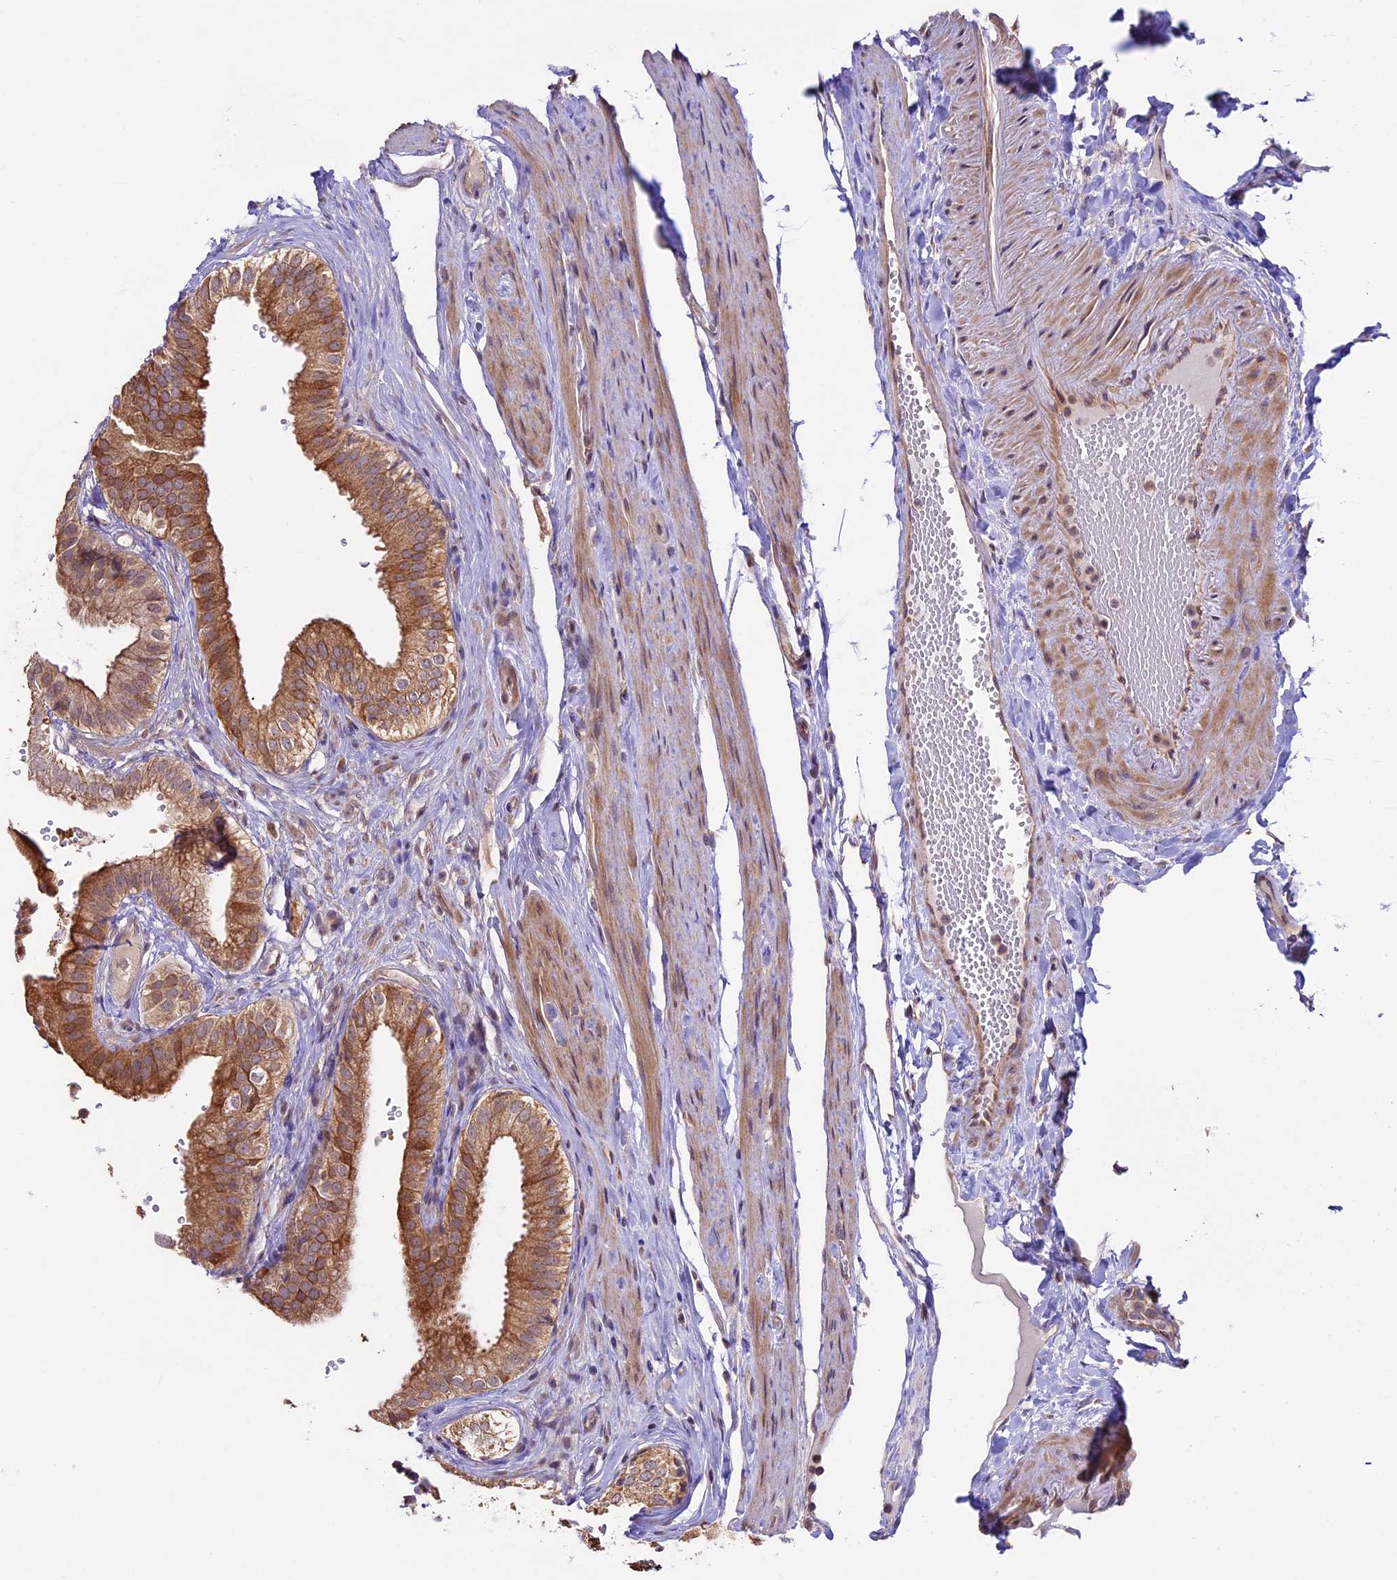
{"staining": {"intensity": "strong", "quantity": ">75%", "location": "cytoplasmic/membranous"}, "tissue": "gallbladder", "cell_type": "Glandular cells", "image_type": "normal", "snomed": [{"axis": "morphology", "description": "Normal tissue, NOS"}, {"axis": "topography", "description": "Gallbladder"}], "caption": "Immunohistochemistry (IHC) photomicrograph of benign gallbladder: gallbladder stained using immunohistochemistry displays high levels of strong protein expression localized specifically in the cytoplasmic/membranous of glandular cells, appearing as a cytoplasmic/membranous brown color.", "gene": "BCAS4", "patient": {"sex": "female", "age": 61}}